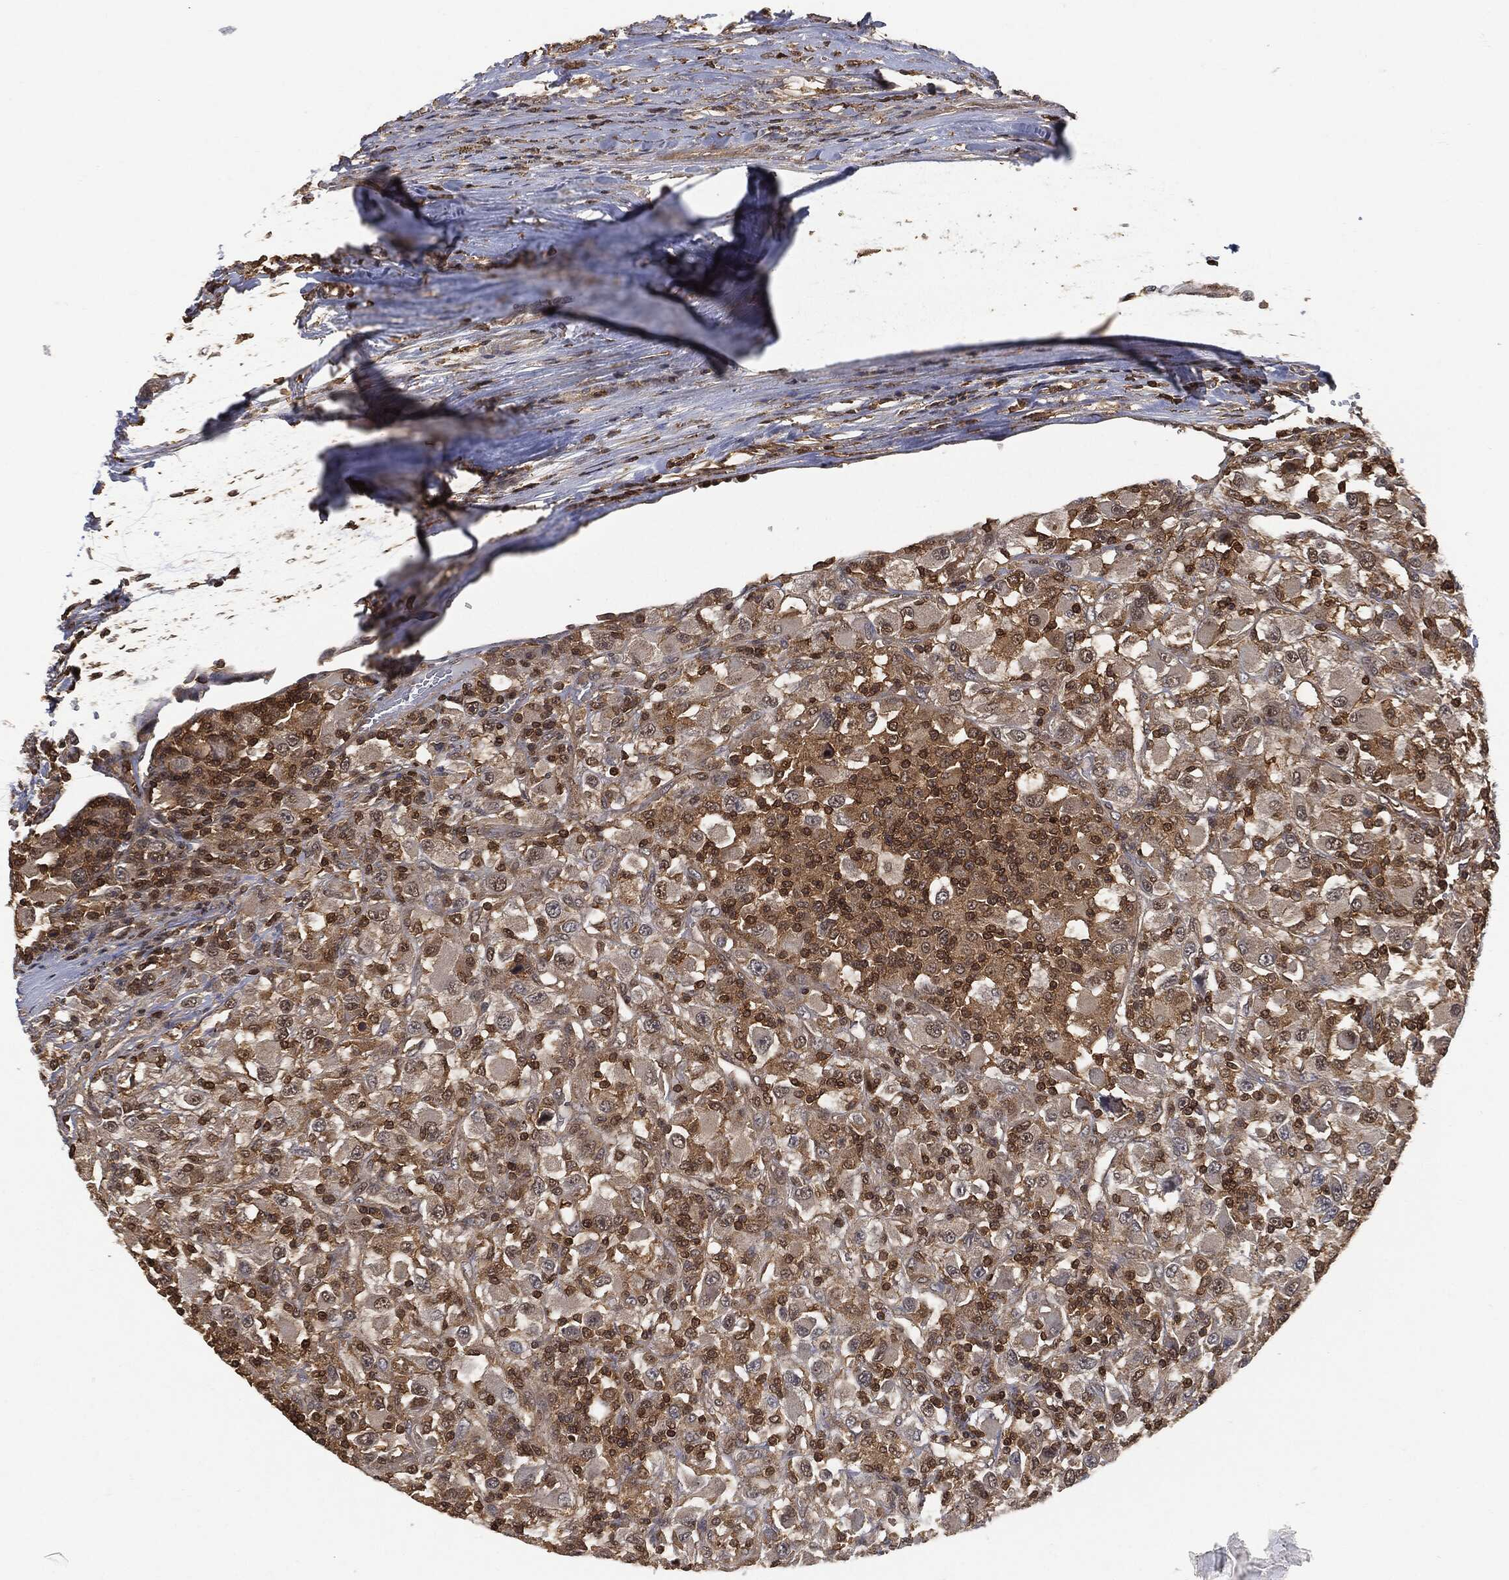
{"staining": {"intensity": "moderate", "quantity": "25%-75%", "location": "cytoplasmic/membranous,nuclear"}, "tissue": "renal cancer", "cell_type": "Tumor cells", "image_type": "cancer", "snomed": [{"axis": "morphology", "description": "Adenocarcinoma, NOS"}, {"axis": "topography", "description": "Kidney"}], "caption": "This image demonstrates IHC staining of adenocarcinoma (renal), with medium moderate cytoplasmic/membranous and nuclear expression in approximately 25%-75% of tumor cells.", "gene": "PSMB10", "patient": {"sex": "female", "age": 67}}